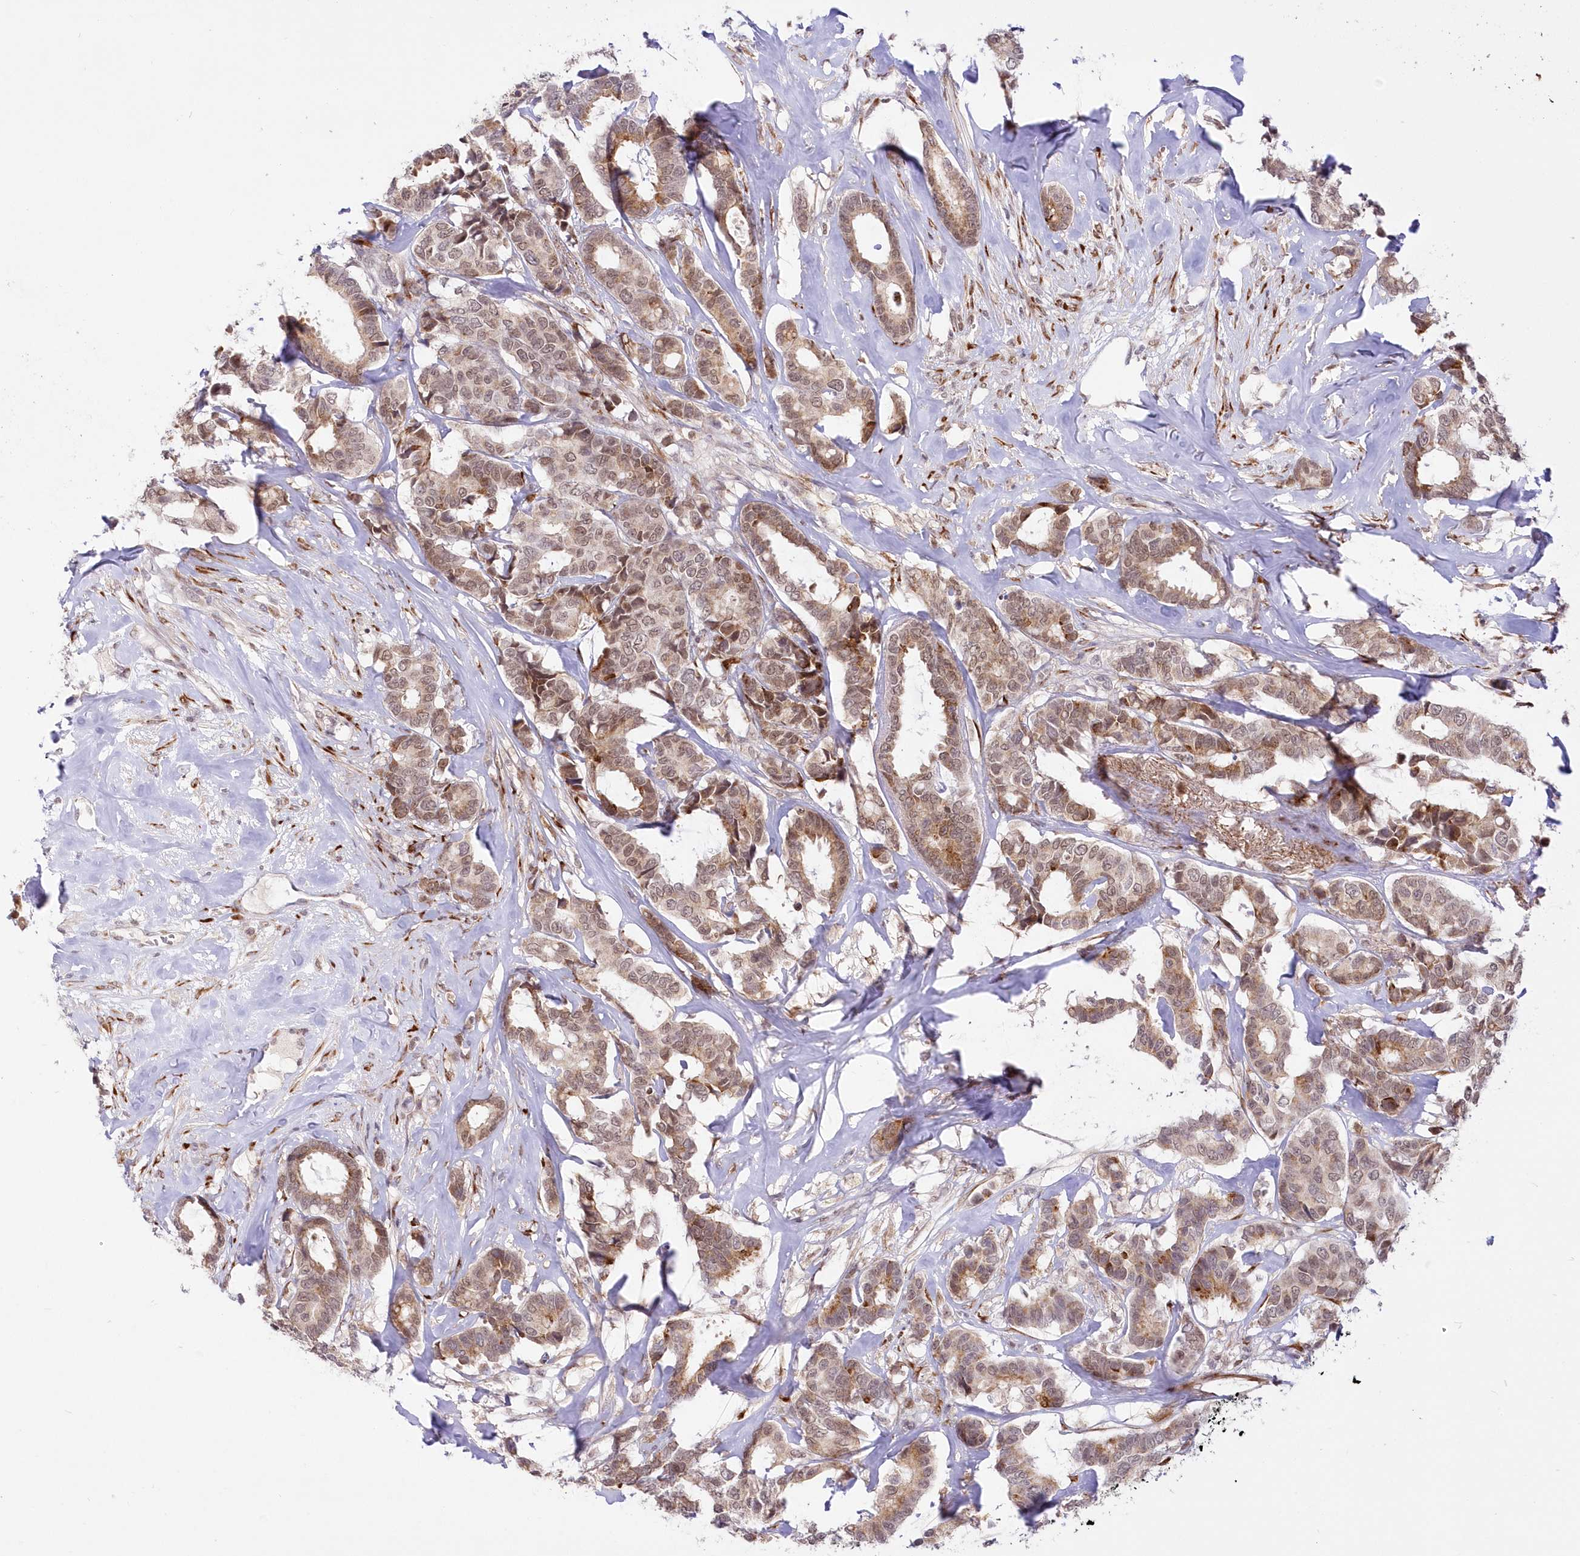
{"staining": {"intensity": "weak", "quantity": ">75%", "location": "cytoplasmic/membranous,nuclear"}, "tissue": "breast cancer", "cell_type": "Tumor cells", "image_type": "cancer", "snomed": [{"axis": "morphology", "description": "Duct carcinoma"}, {"axis": "topography", "description": "Breast"}], "caption": "Human breast cancer stained with a protein marker demonstrates weak staining in tumor cells.", "gene": "LDB1", "patient": {"sex": "female", "age": 87}}